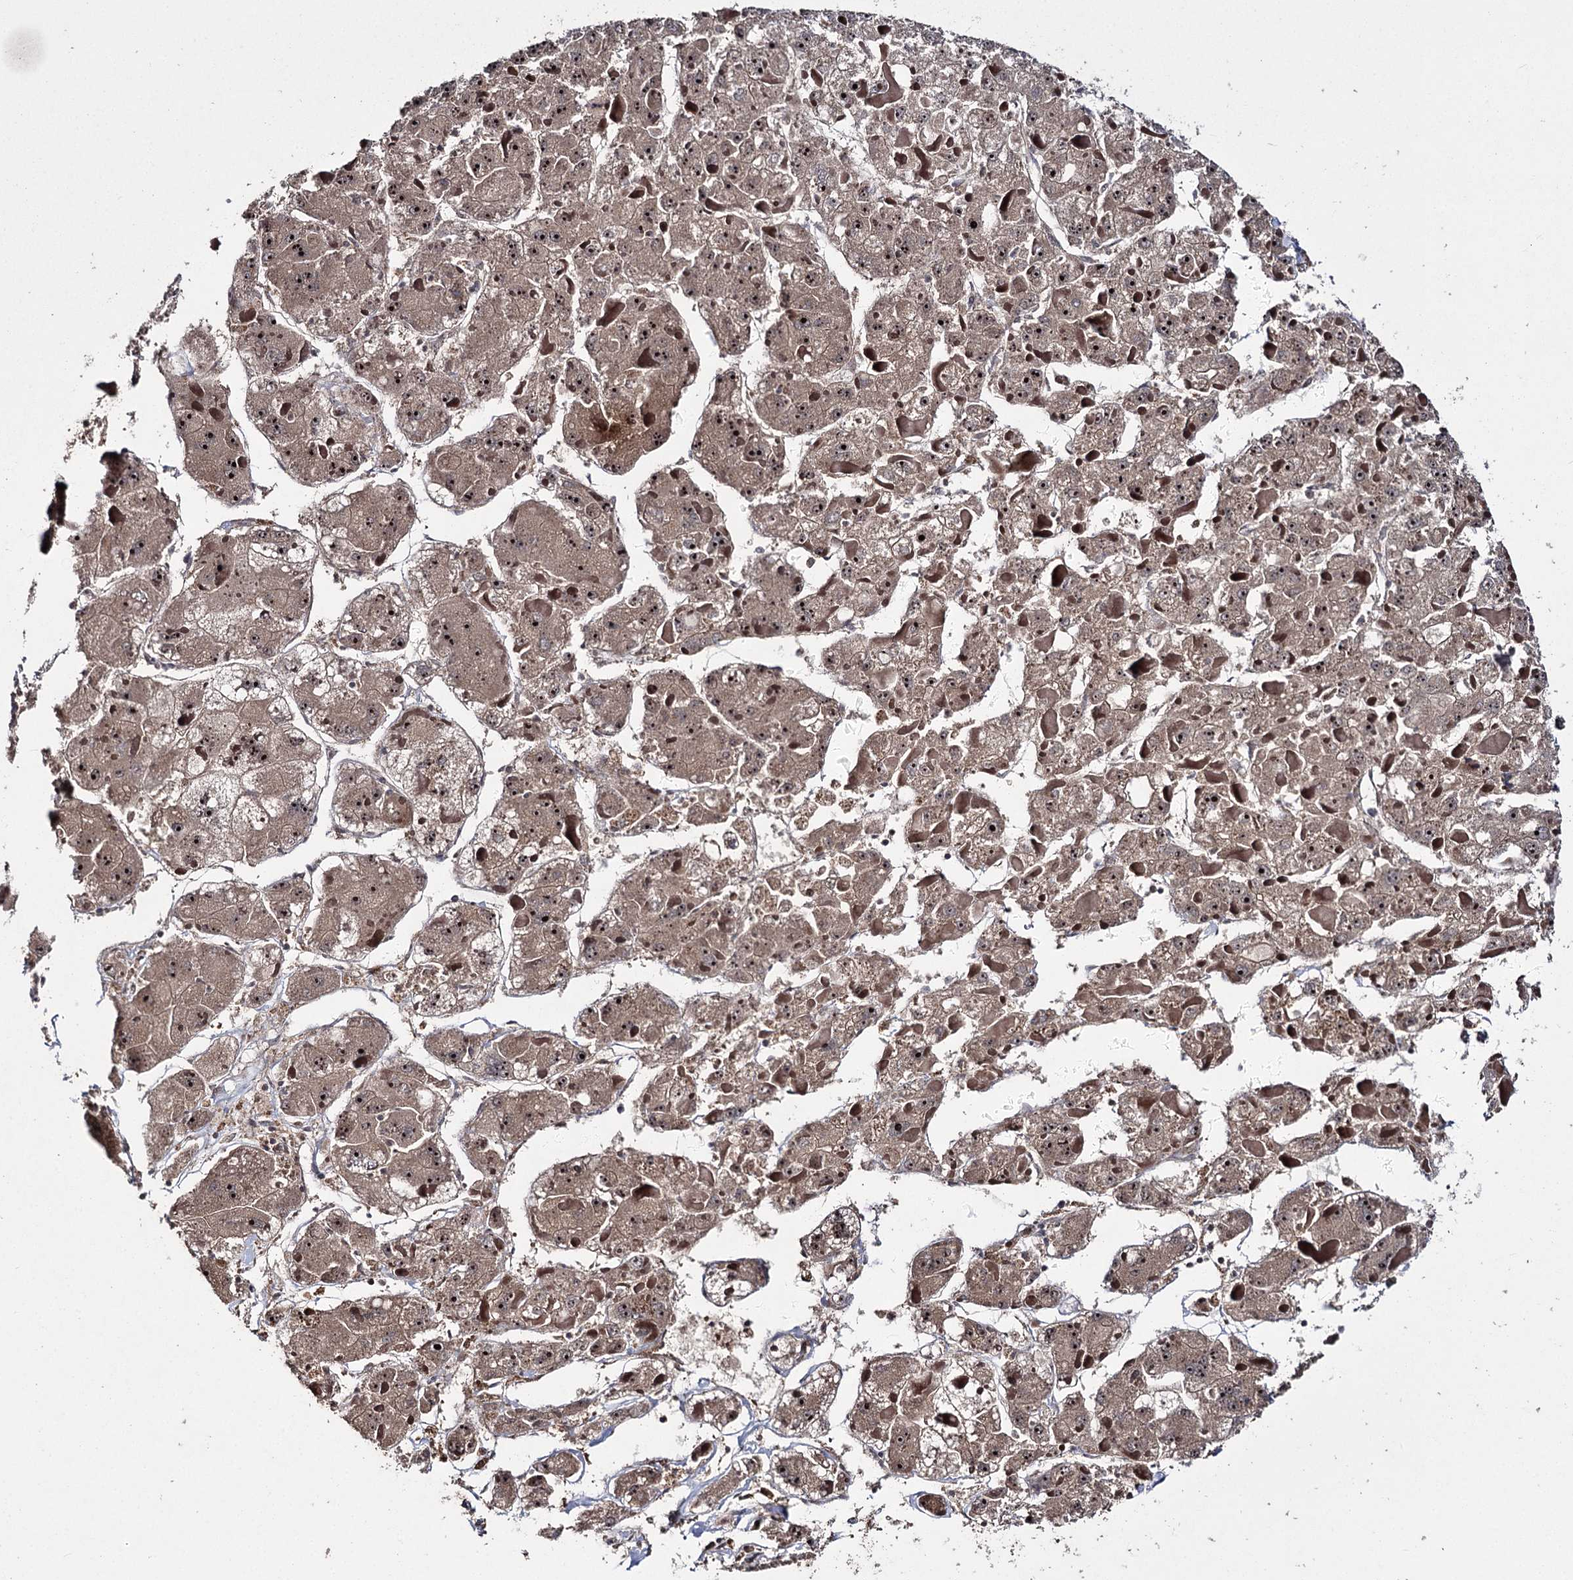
{"staining": {"intensity": "strong", "quantity": ">75%", "location": "nuclear"}, "tissue": "liver cancer", "cell_type": "Tumor cells", "image_type": "cancer", "snomed": [{"axis": "morphology", "description": "Carcinoma, Hepatocellular, NOS"}, {"axis": "topography", "description": "Liver"}], "caption": "DAB (3,3'-diaminobenzidine) immunohistochemical staining of human liver hepatocellular carcinoma shows strong nuclear protein expression in about >75% of tumor cells.", "gene": "MKNK2", "patient": {"sex": "female", "age": 73}}